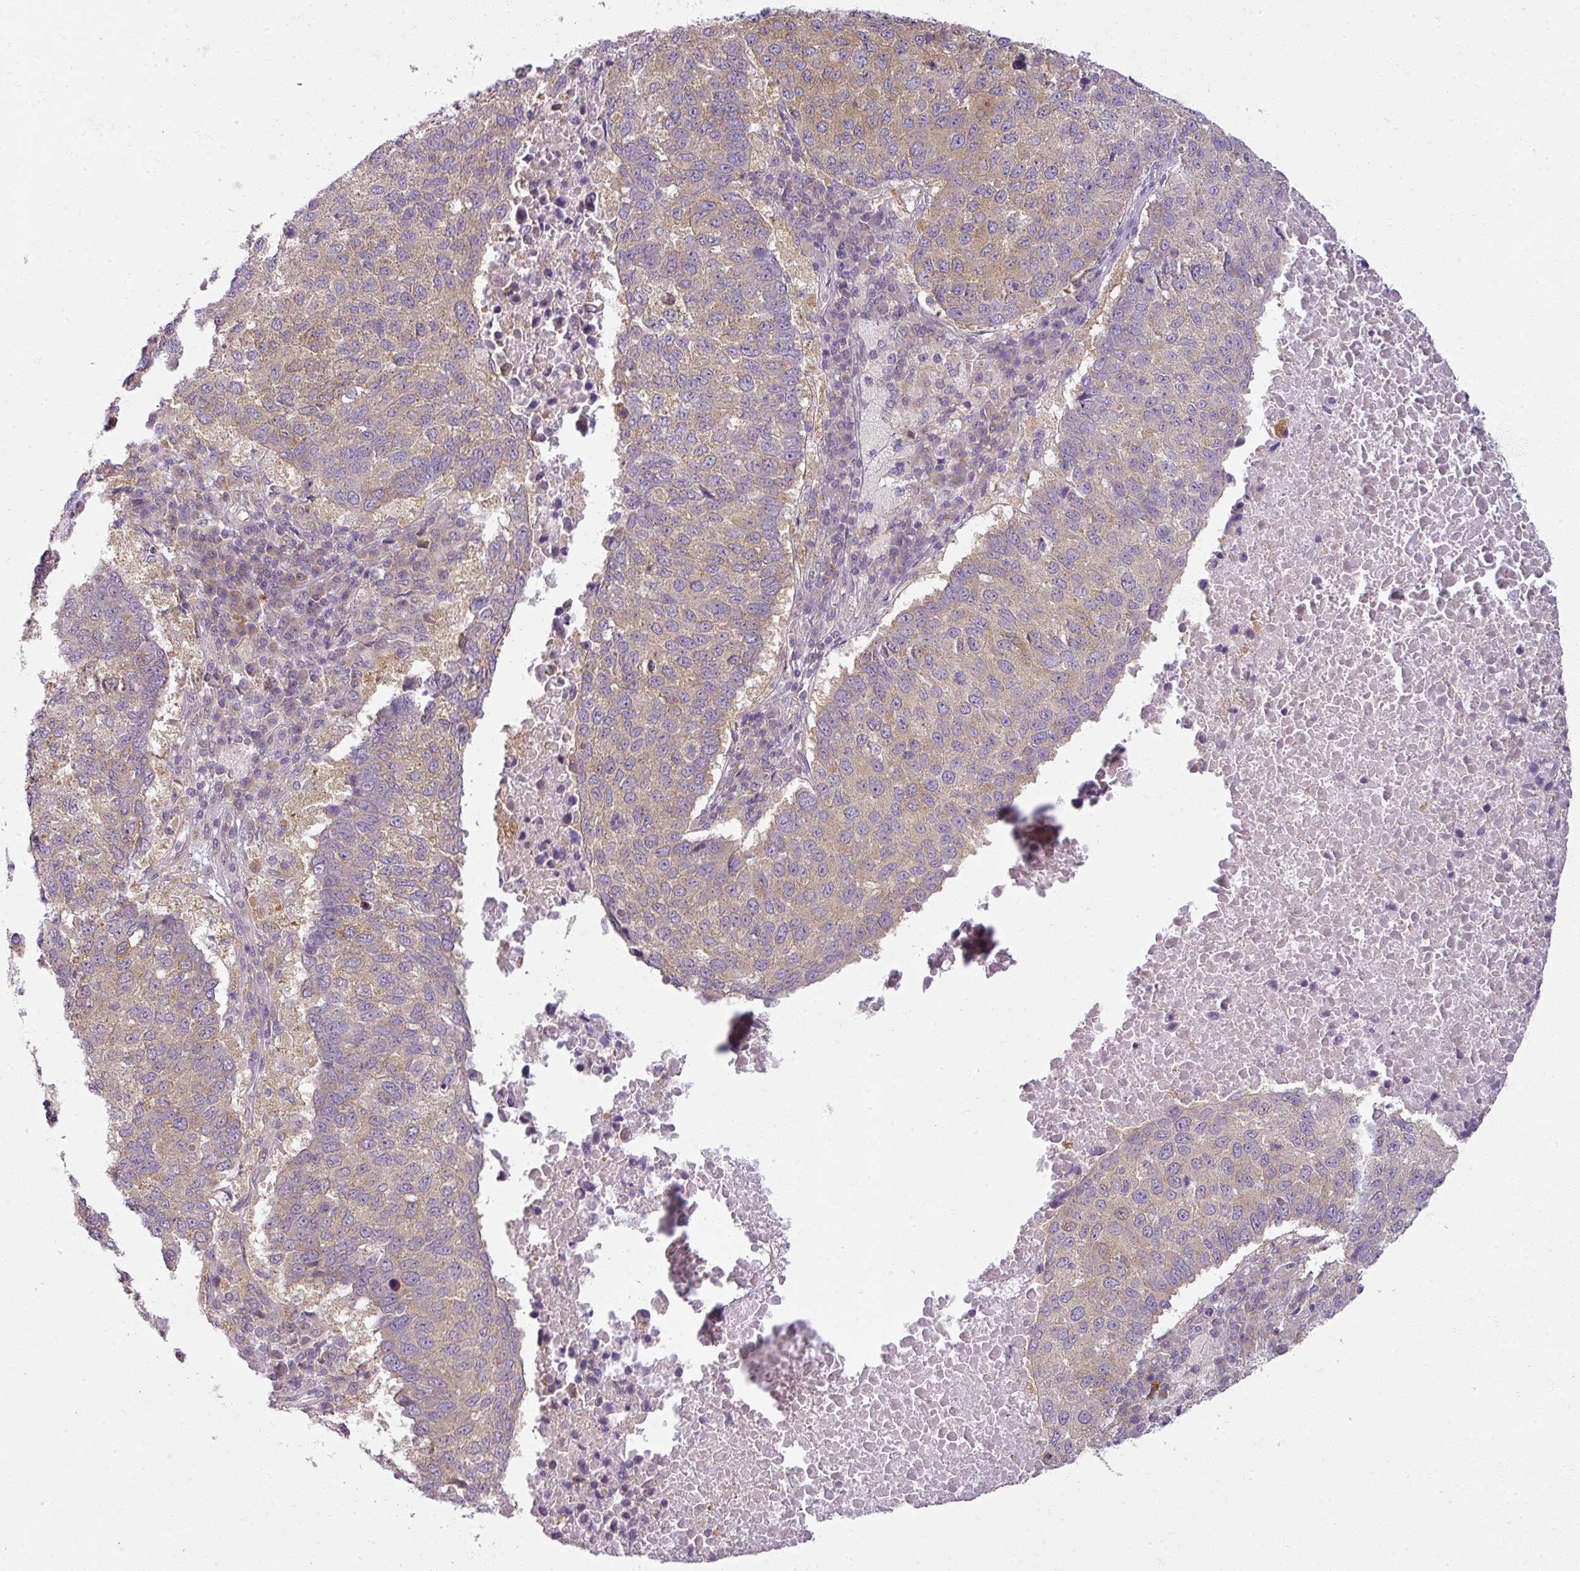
{"staining": {"intensity": "weak", "quantity": "25%-75%", "location": "cytoplasmic/membranous"}, "tissue": "lung cancer", "cell_type": "Tumor cells", "image_type": "cancer", "snomed": [{"axis": "morphology", "description": "Squamous cell carcinoma, NOS"}, {"axis": "topography", "description": "Lung"}], "caption": "Immunohistochemistry (IHC) (DAB) staining of human lung cancer displays weak cytoplasmic/membranous protein expression in about 25%-75% of tumor cells. The staining was performed using DAB (3,3'-diaminobenzidine), with brown indicating positive protein expression. Nuclei are stained blue with hematoxylin.", "gene": "AGPAT4", "patient": {"sex": "male", "age": 73}}